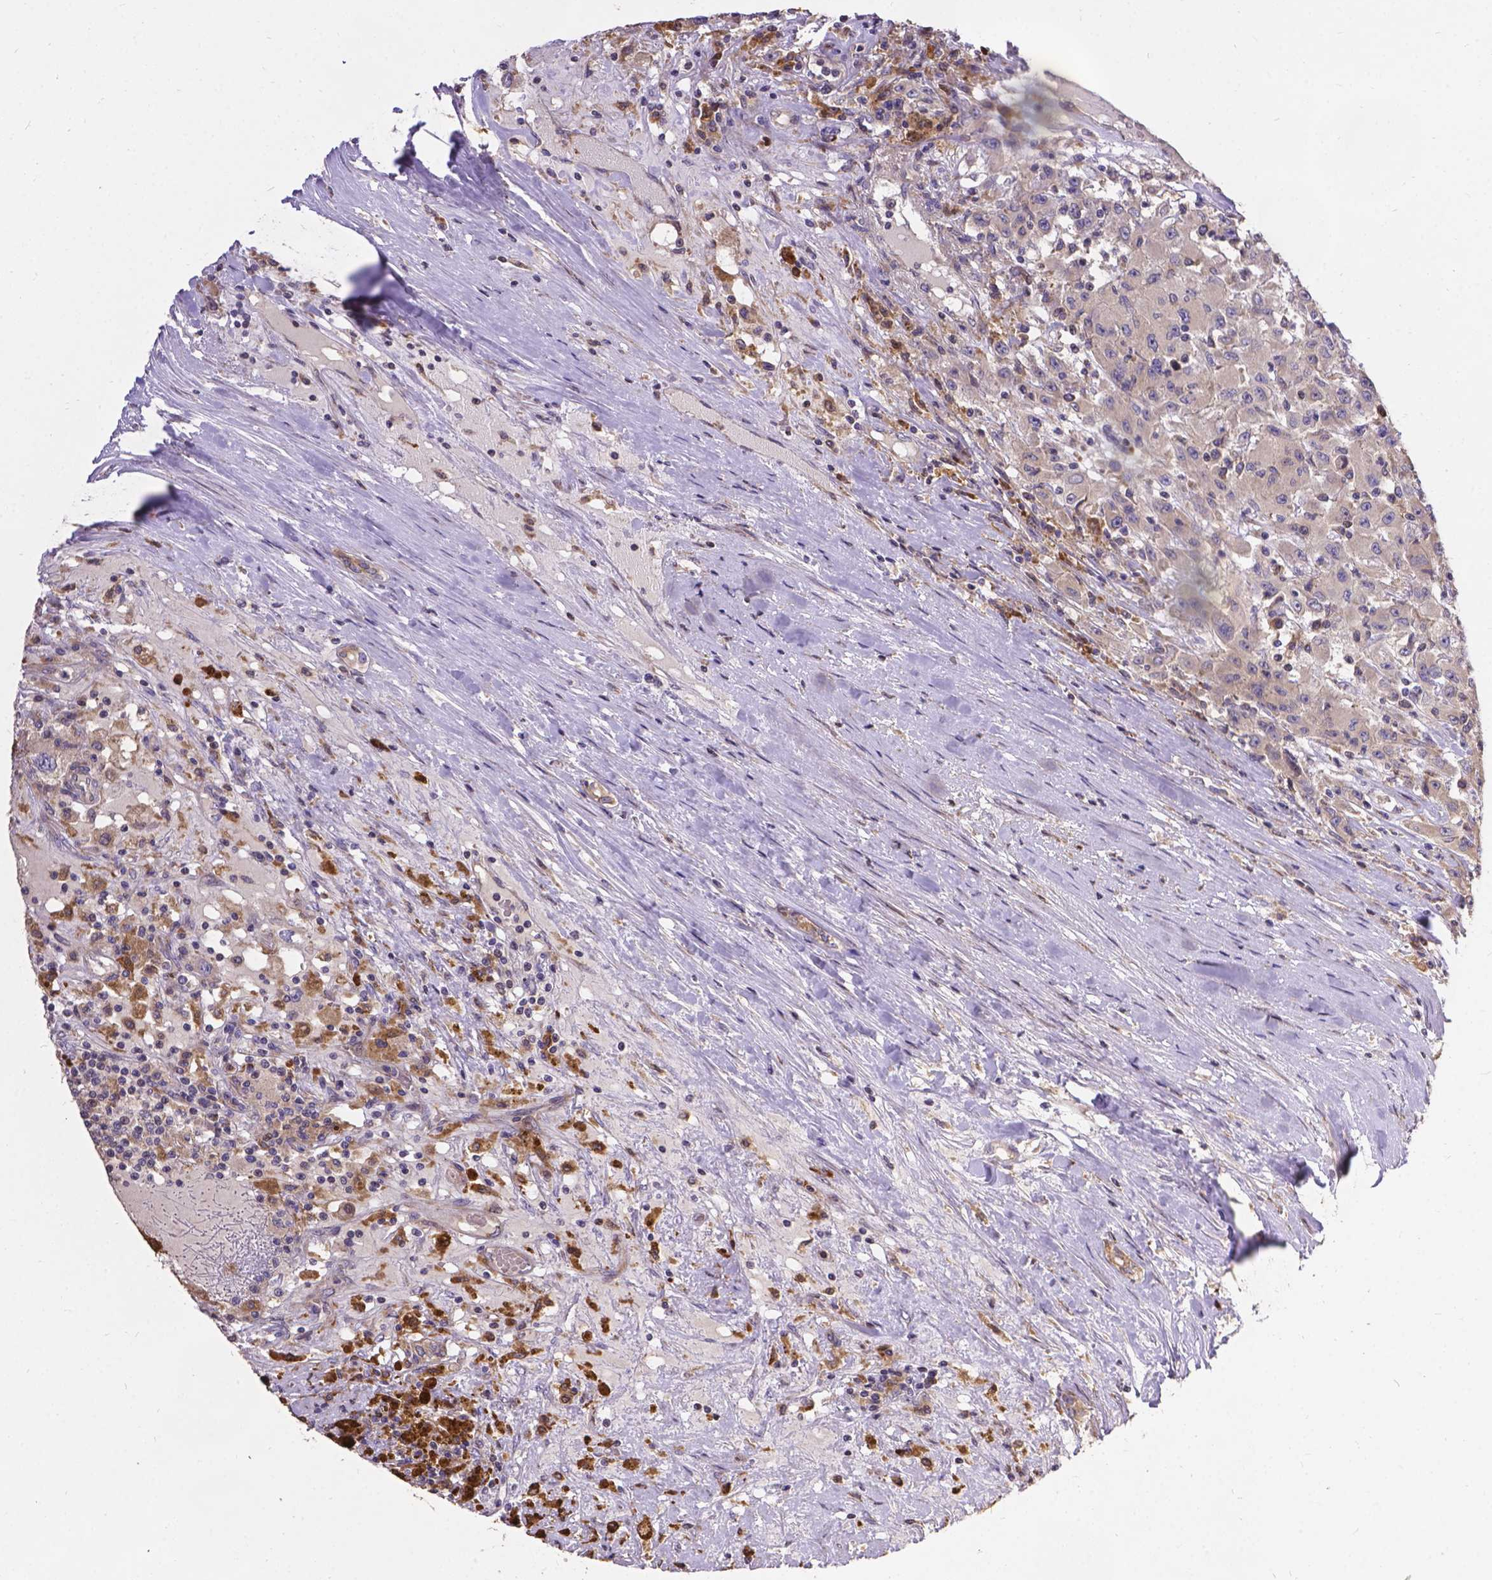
{"staining": {"intensity": "negative", "quantity": "none", "location": "none"}, "tissue": "renal cancer", "cell_type": "Tumor cells", "image_type": "cancer", "snomed": [{"axis": "morphology", "description": "Adenocarcinoma, NOS"}, {"axis": "topography", "description": "Kidney"}], "caption": "DAB immunohistochemical staining of human adenocarcinoma (renal) demonstrates no significant staining in tumor cells.", "gene": "DENND6A", "patient": {"sex": "female", "age": 67}}